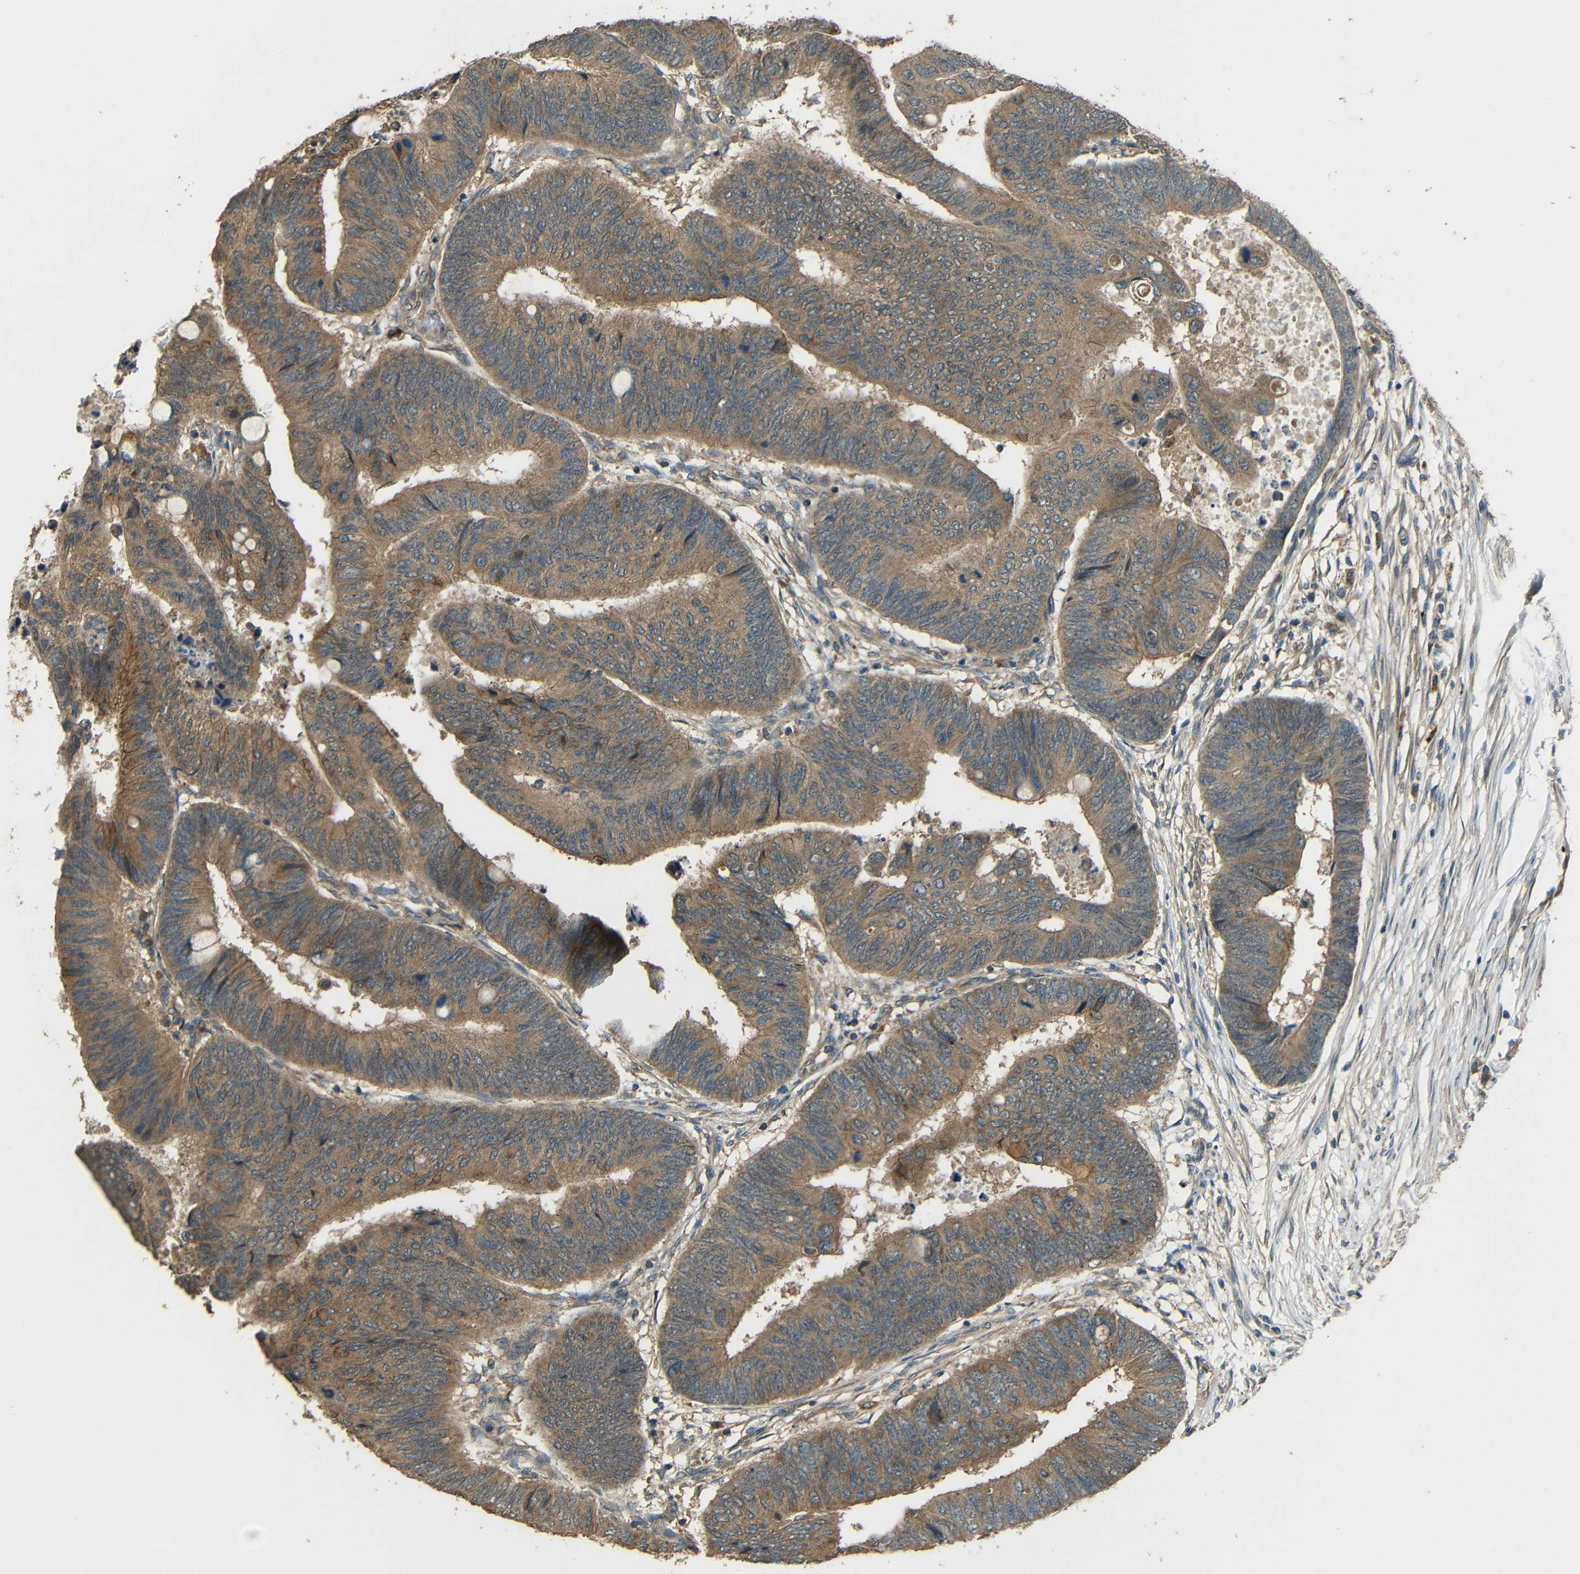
{"staining": {"intensity": "moderate", "quantity": ">75%", "location": "cytoplasmic/membranous"}, "tissue": "colorectal cancer", "cell_type": "Tumor cells", "image_type": "cancer", "snomed": [{"axis": "morphology", "description": "Normal tissue, NOS"}, {"axis": "morphology", "description": "Adenocarcinoma, NOS"}, {"axis": "topography", "description": "Rectum"}, {"axis": "topography", "description": "Peripheral nerve tissue"}], "caption": "Immunohistochemical staining of adenocarcinoma (colorectal) reveals moderate cytoplasmic/membranous protein expression in about >75% of tumor cells.", "gene": "ACACA", "patient": {"sex": "male", "age": 92}}